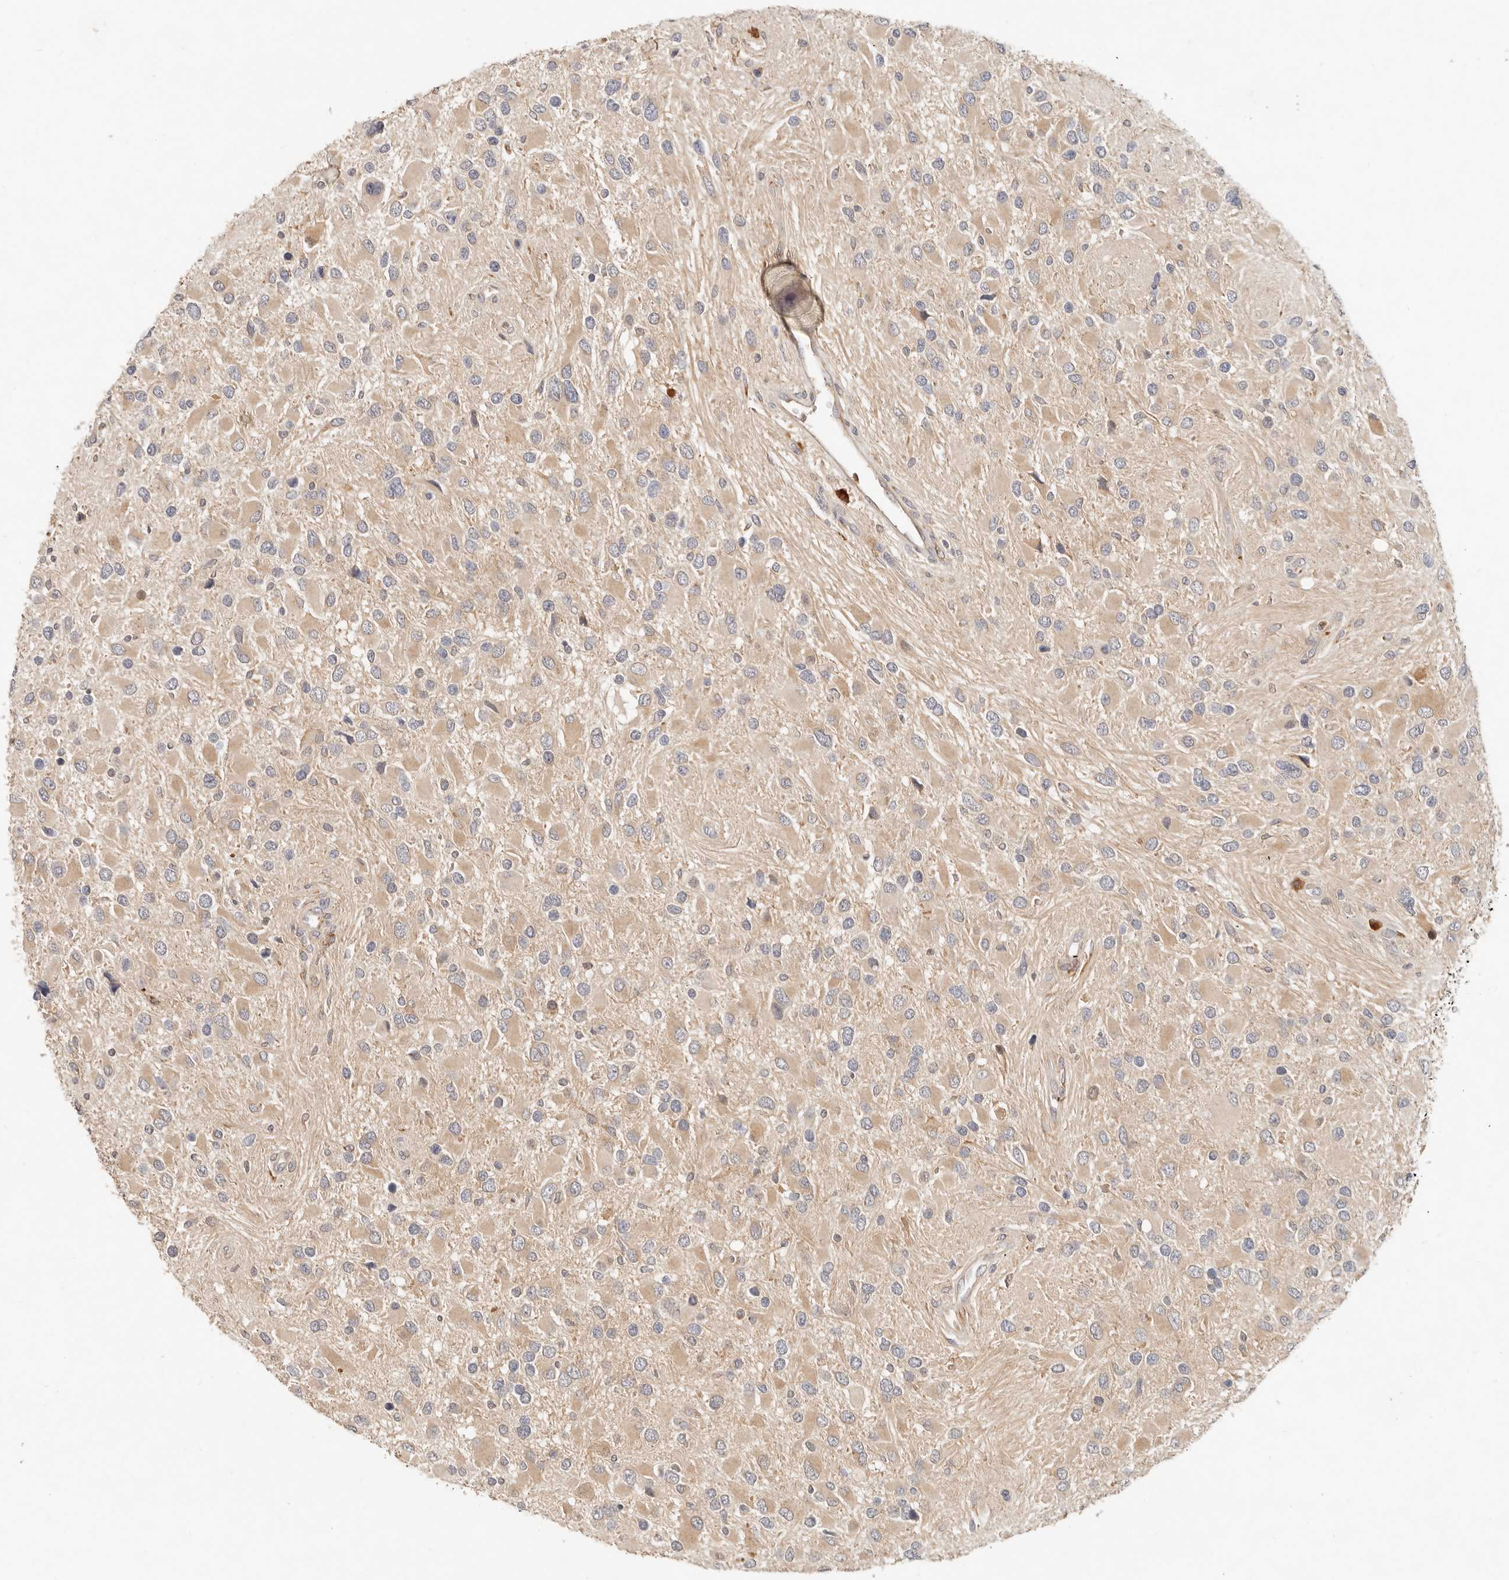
{"staining": {"intensity": "weak", "quantity": ">75%", "location": "cytoplasmic/membranous"}, "tissue": "glioma", "cell_type": "Tumor cells", "image_type": "cancer", "snomed": [{"axis": "morphology", "description": "Glioma, malignant, High grade"}, {"axis": "topography", "description": "Brain"}], "caption": "IHC micrograph of malignant glioma (high-grade) stained for a protein (brown), which shows low levels of weak cytoplasmic/membranous staining in about >75% of tumor cells.", "gene": "ARHGEF10L", "patient": {"sex": "male", "age": 53}}